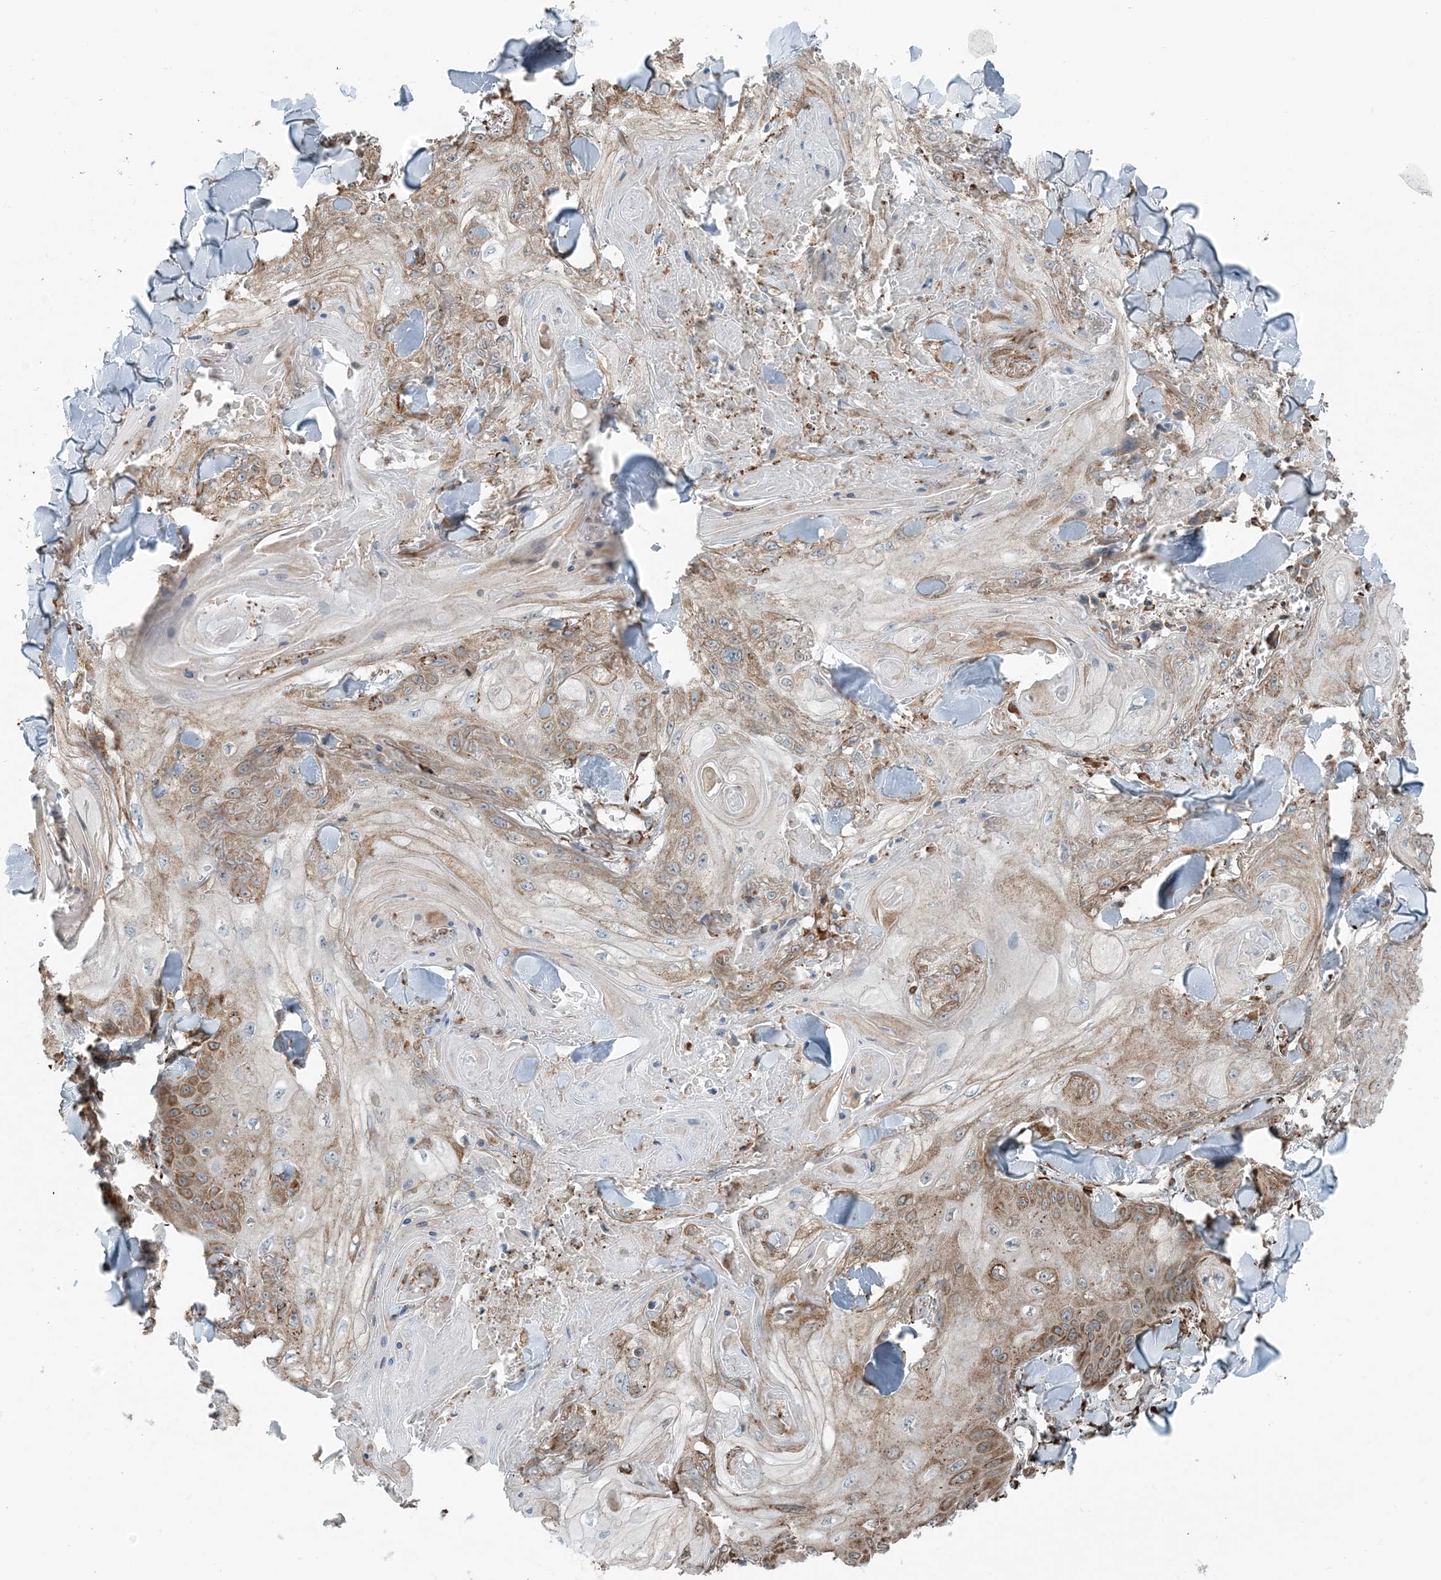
{"staining": {"intensity": "moderate", "quantity": ">75%", "location": "cytoplasmic/membranous"}, "tissue": "skin cancer", "cell_type": "Tumor cells", "image_type": "cancer", "snomed": [{"axis": "morphology", "description": "Squamous cell carcinoma, NOS"}, {"axis": "topography", "description": "Skin"}], "caption": "Immunohistochemical staining of skin cancer reveals moderate cytoplasmic/membranous protein expression in approximately >75% of tumor cells.", "gene": "CERKL", "patient": {"sex": "male", "age": 74}}